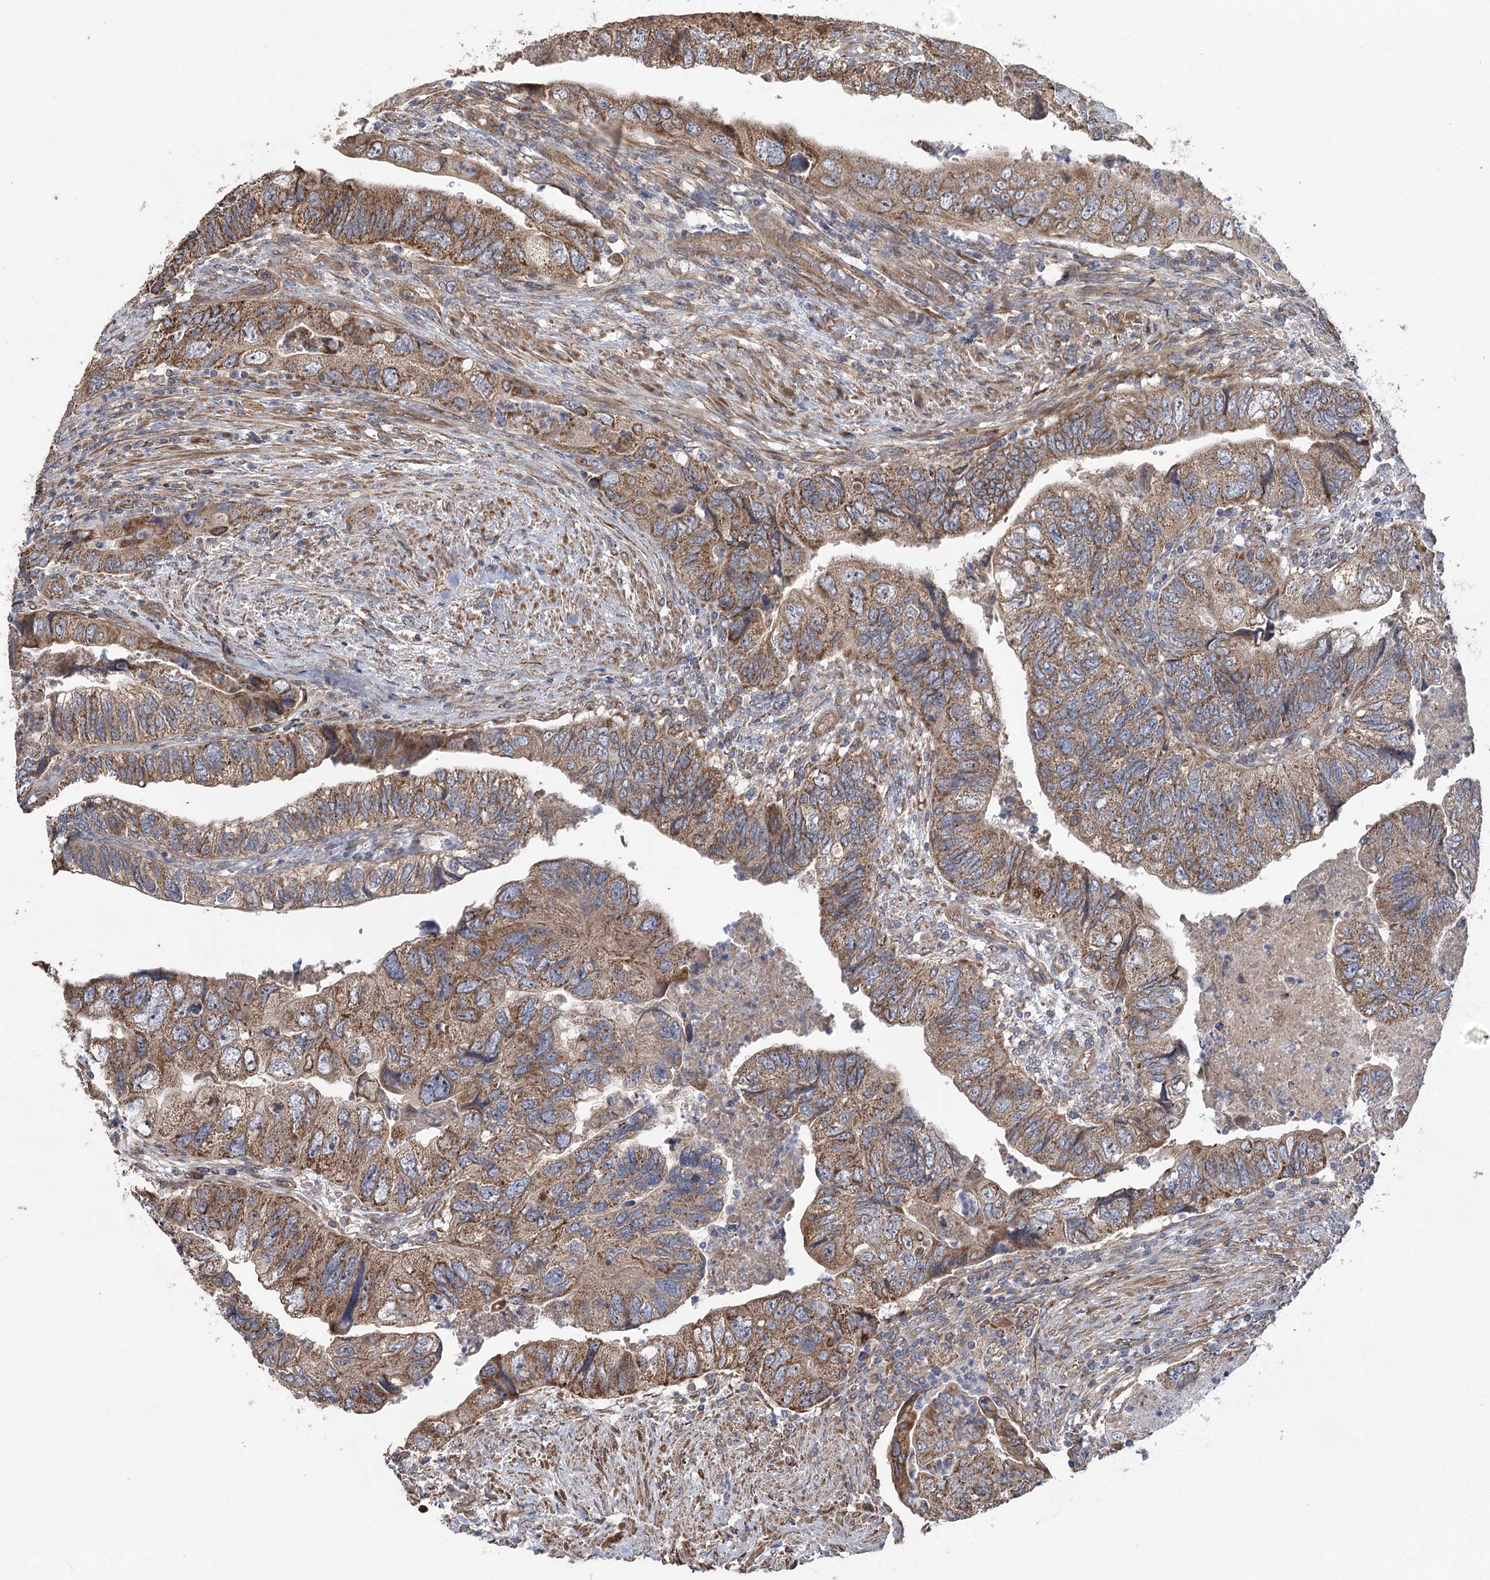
{"staining": {"intensity": "moderate", "quantity": ">75%", "location": "cytoplasmic/membranous"}, "tissue": "colorectal cancer", "cell_type": "Tumor cells", "image_type": "cancer", "snomed": [{"axis": "morphology", "description": "Adenocarcinoma, NOS"}, {"axis": "topography", "description": "Rectum"}], "caption": "IHC of human colorectal adenocarcinoma demonstrates medium levels of moderate cytoplasmic/membranous expression in about >75% of tumor cells. Nuclei are stained in blue.", "gene": "RWDD4", "patient": {"sex": "male", "age": 63}}